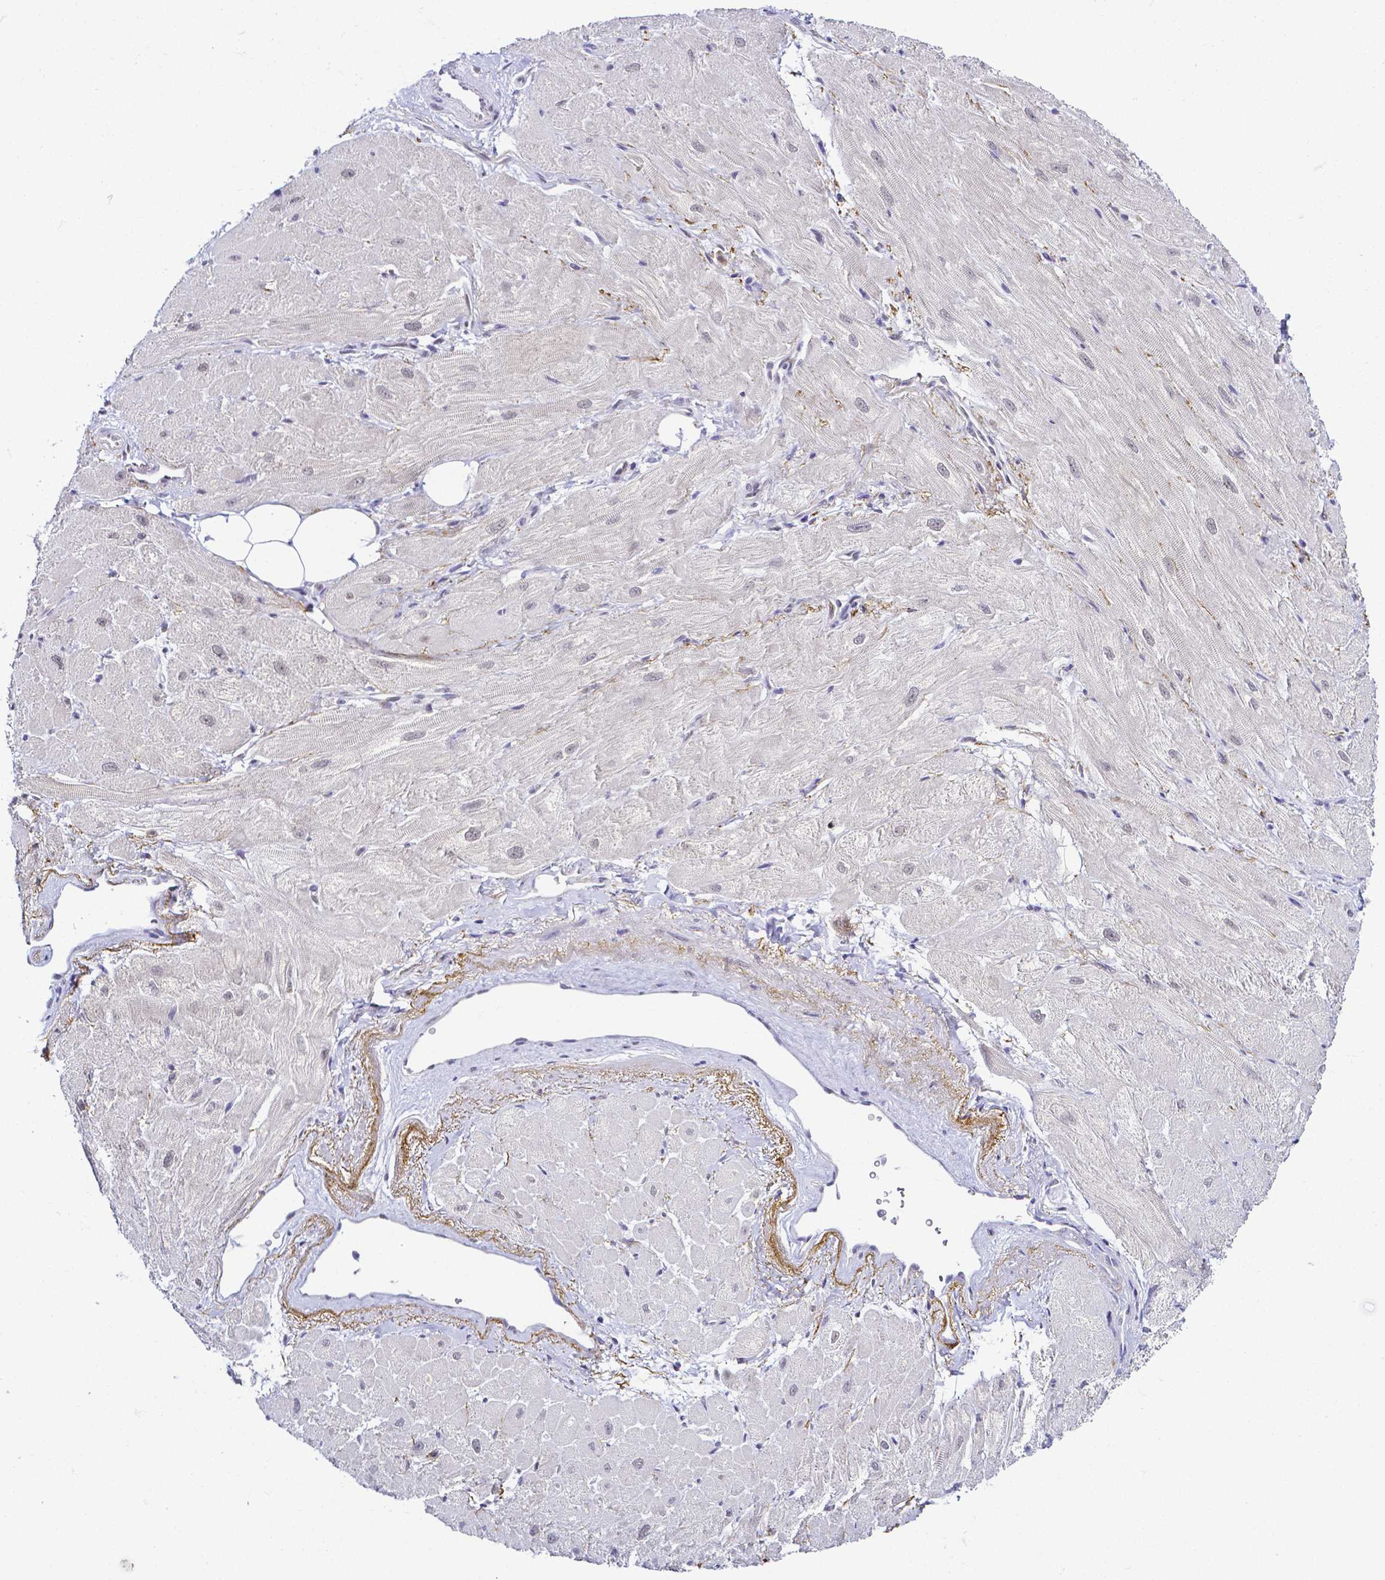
{"staining": {"intensity": "weak", "quantity": "<25%", "location": "nuclear"}, "tissue": "heart muscle", "cell_type": "Cardiomyocytes", "image_type": "normal", "snomed": [{"axis": "morphology", "description": "Normal tissue, NOS"}, {"axis": "topography", "description": "Heart"}], "caption": "This is an immunohistochemistry (IHC) photomicrograph of benign heart muscle. There is no expression in cardiomyocytes.", "gene": "FAM83G", "patient": {"sex": "male", "age": 62}}